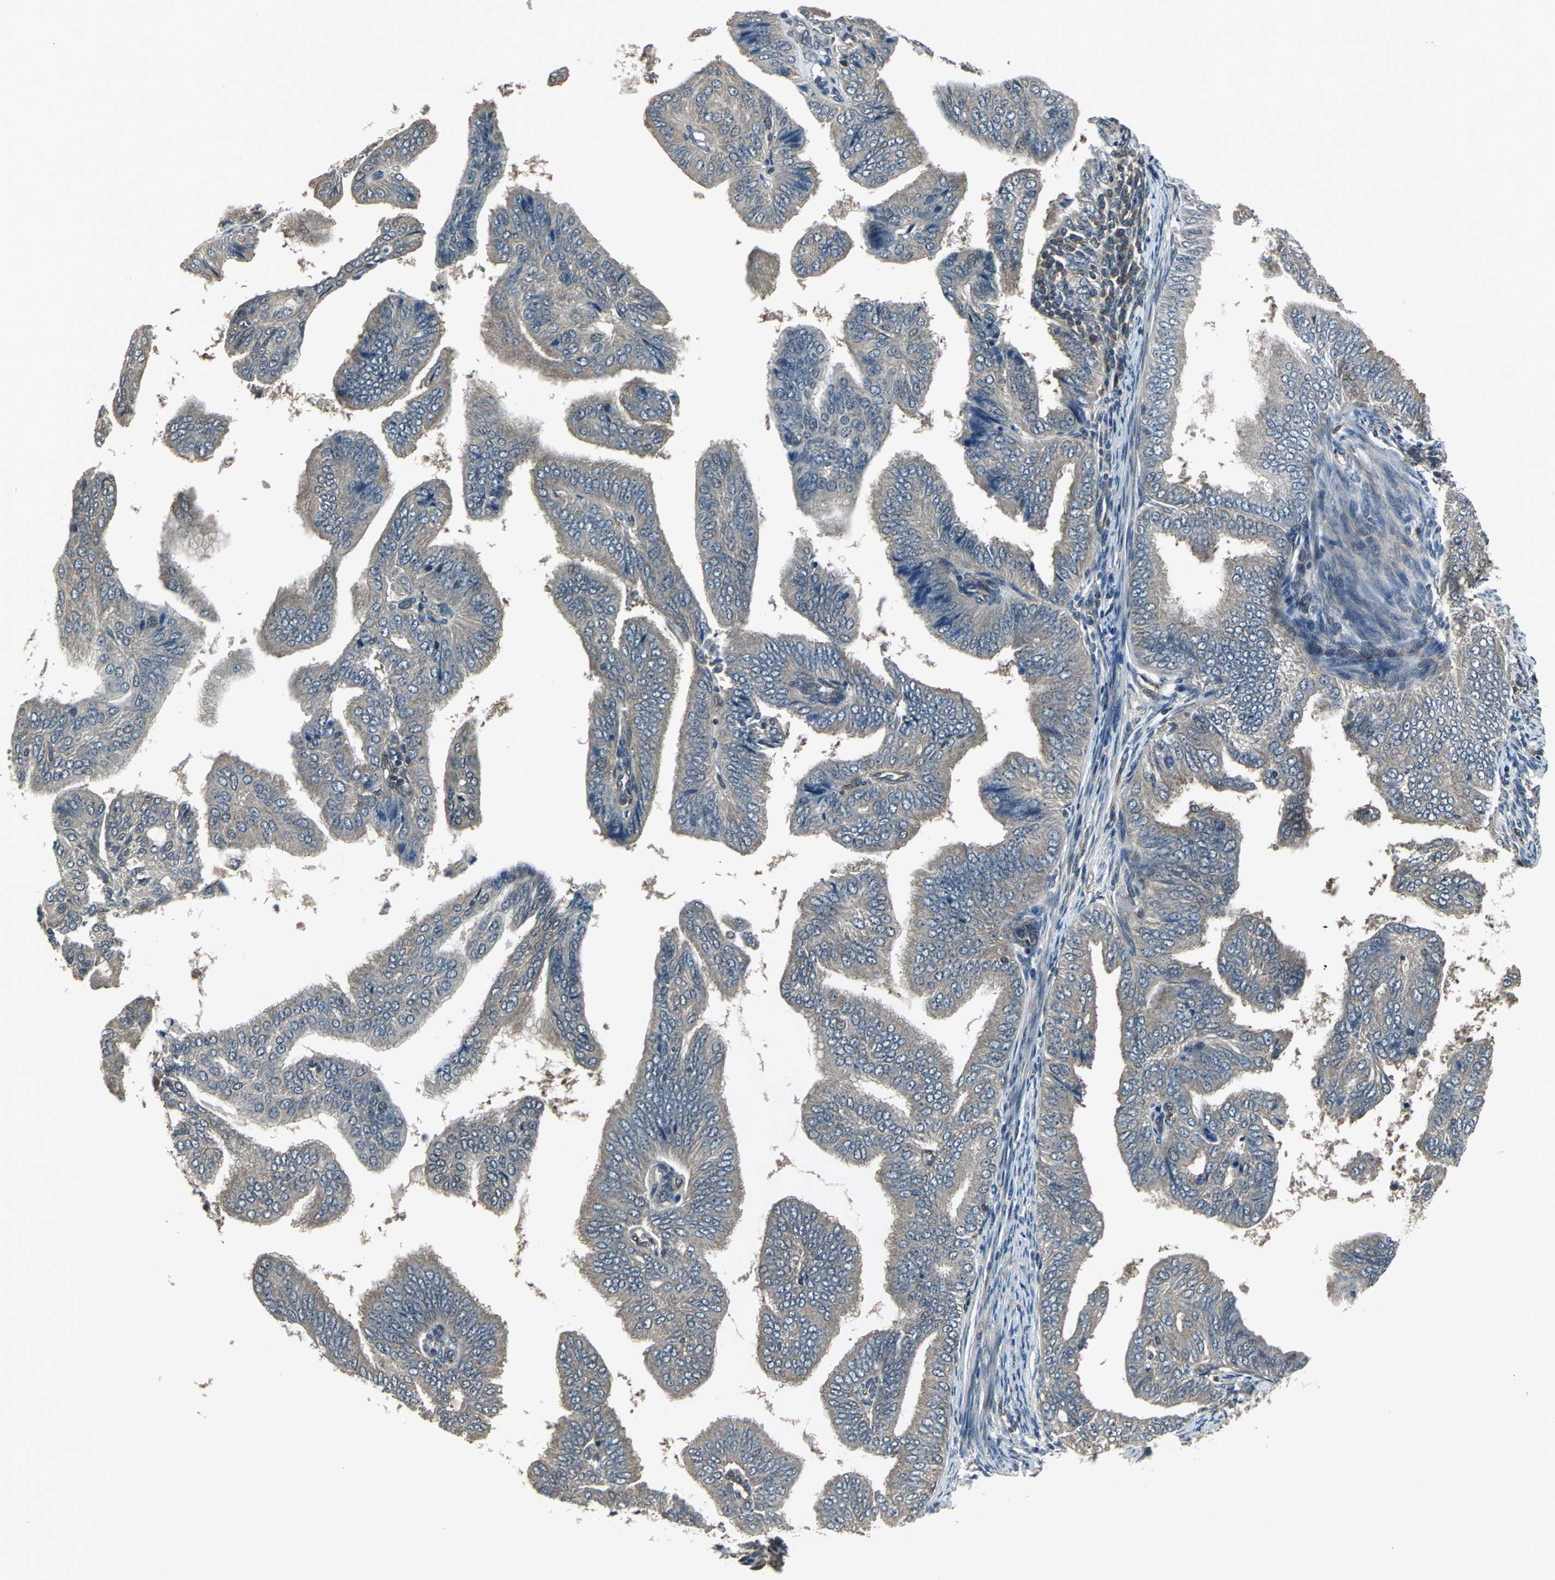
{"staining": {"intensity": "moderate", "quantity": ">75%", "location": "cytoplasmic/membranous"}, "tissue": "endometrial cancer", "cell_type": "Tumor cells", "image_type": "cancer", "snomed": [{"axis": "morphology", "description": "Adenocarcinoma, NOS"}, {"axis": "topography", "description": "Endometrium"}], "caption": "Endometrial cancer (adenocarcinoma) was stained to show a protein in brown. There is medium levels of moderate cytoplasmic/membranous staining in approximately >75% of tumor cells. (DAB = brown stain, brightfield microscopy at high magnification).", "gene": "PFDN1", "patient": {"sex": "female", "age": 58}}